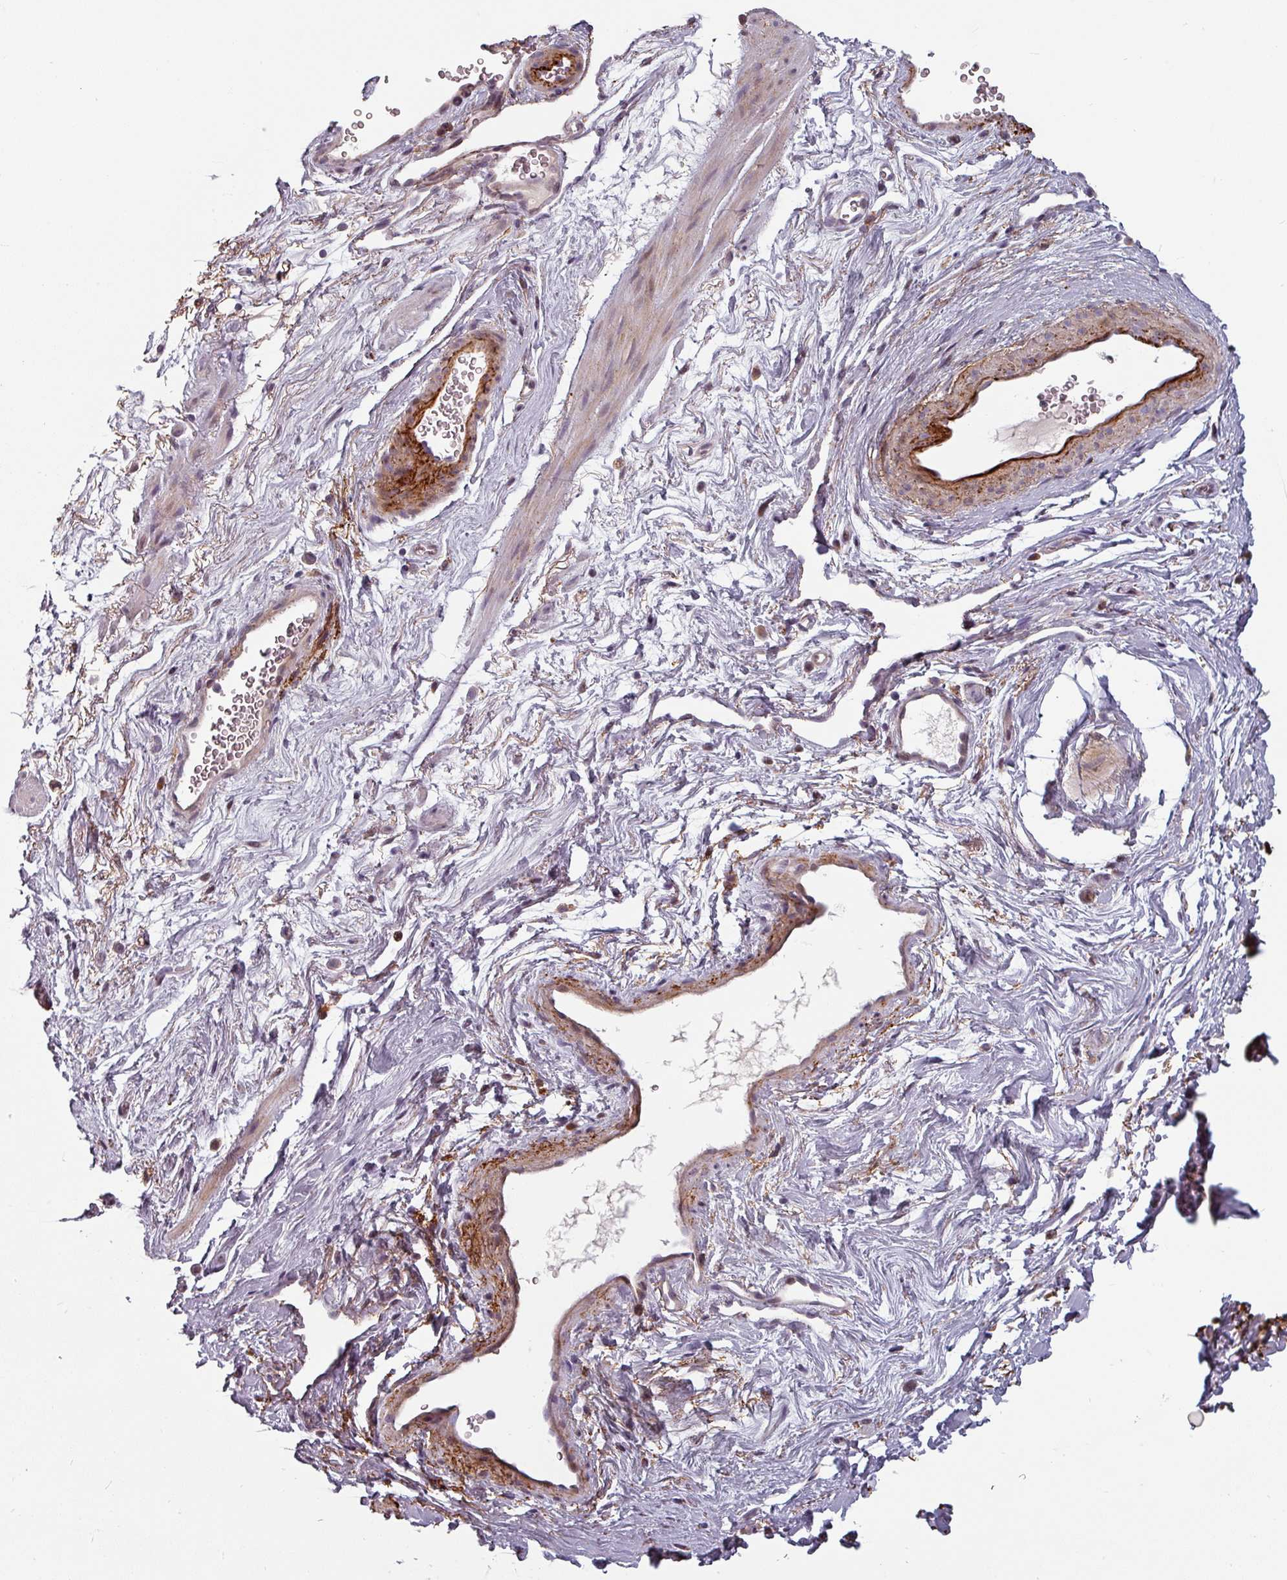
{"staining": {"intensity": "moderate", "quantity": "25%-75%", "location": "cytoplasmic/membranous"}, "tissue": "smooth muscle", "cell_type": "Smooth muscle cells", "image_type": "normal", "snomed": [{"axis": "morphology", "description": "Normal tissue, NOS"}, {"axis": "topography", "description": "Smooth muscle"}, {"axis": "topography", "description": "Peripheral nerve tissue"}], "caption": "Smooth muscle stained for a protein (brown) reveals moderate cytoplasmic/membranous positive expression in approximately 25%-75% of smooth muscle cells.", "gene": "CYB5RL", "patient": {"sex": "male", "age": 69}}